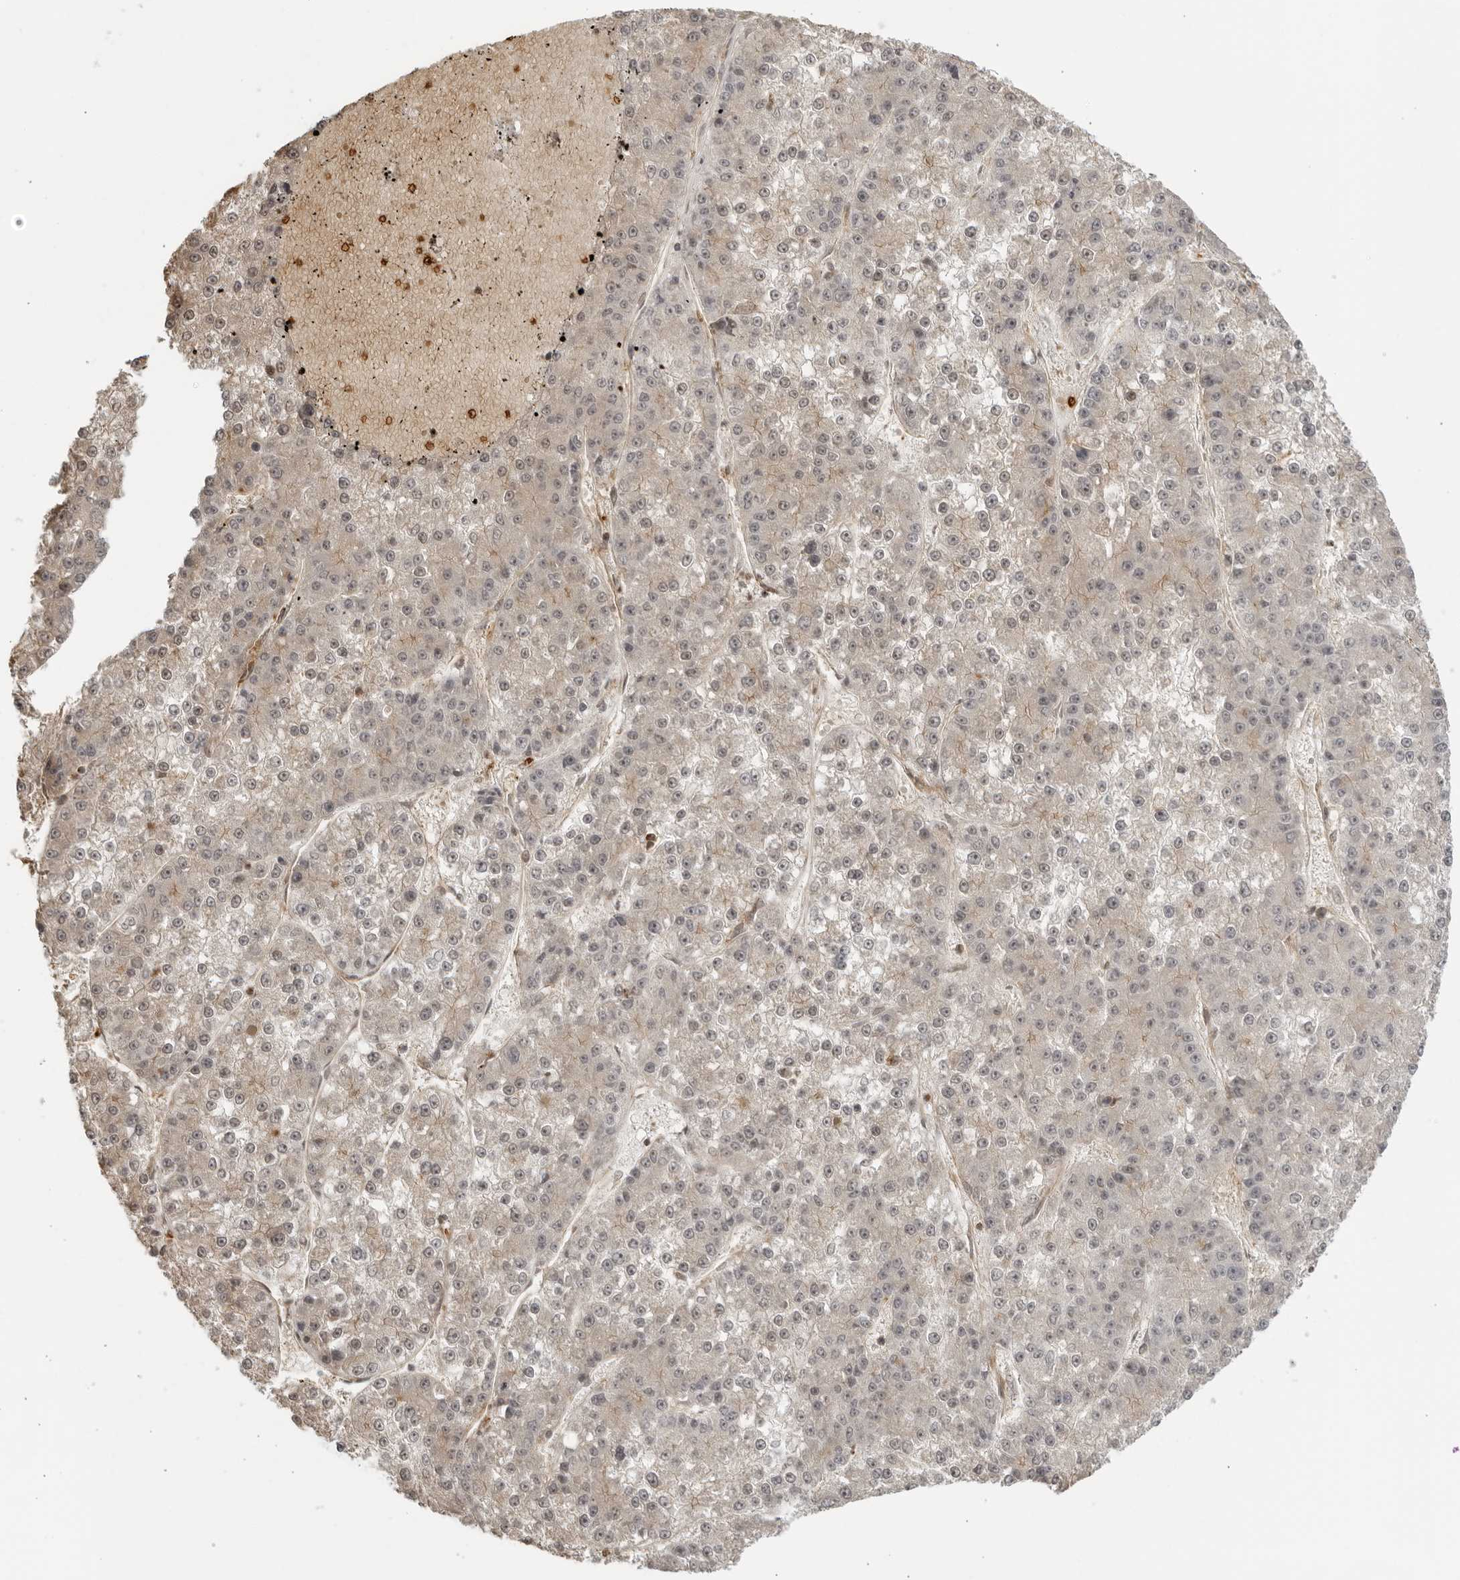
{"staining": {"intensity": "weak", "quantity": "<25%", "location": "cytoplasmic/membranous"}, "tissue": "liver cancer", "cell_type": "Tumor cells", "image_type": "cancer", "snomed": [{"axis": "morphology", "description": "Carcinoma, Hepatocellular, NOS"}, {"axis": "topography", "description": "Liver"}], "caption": "Tumor cells are negative for brown protein staining in liver hepatocellular carcinoma.", "gene": "TCF21", "patient": {"sex": "female", "age": 73}}